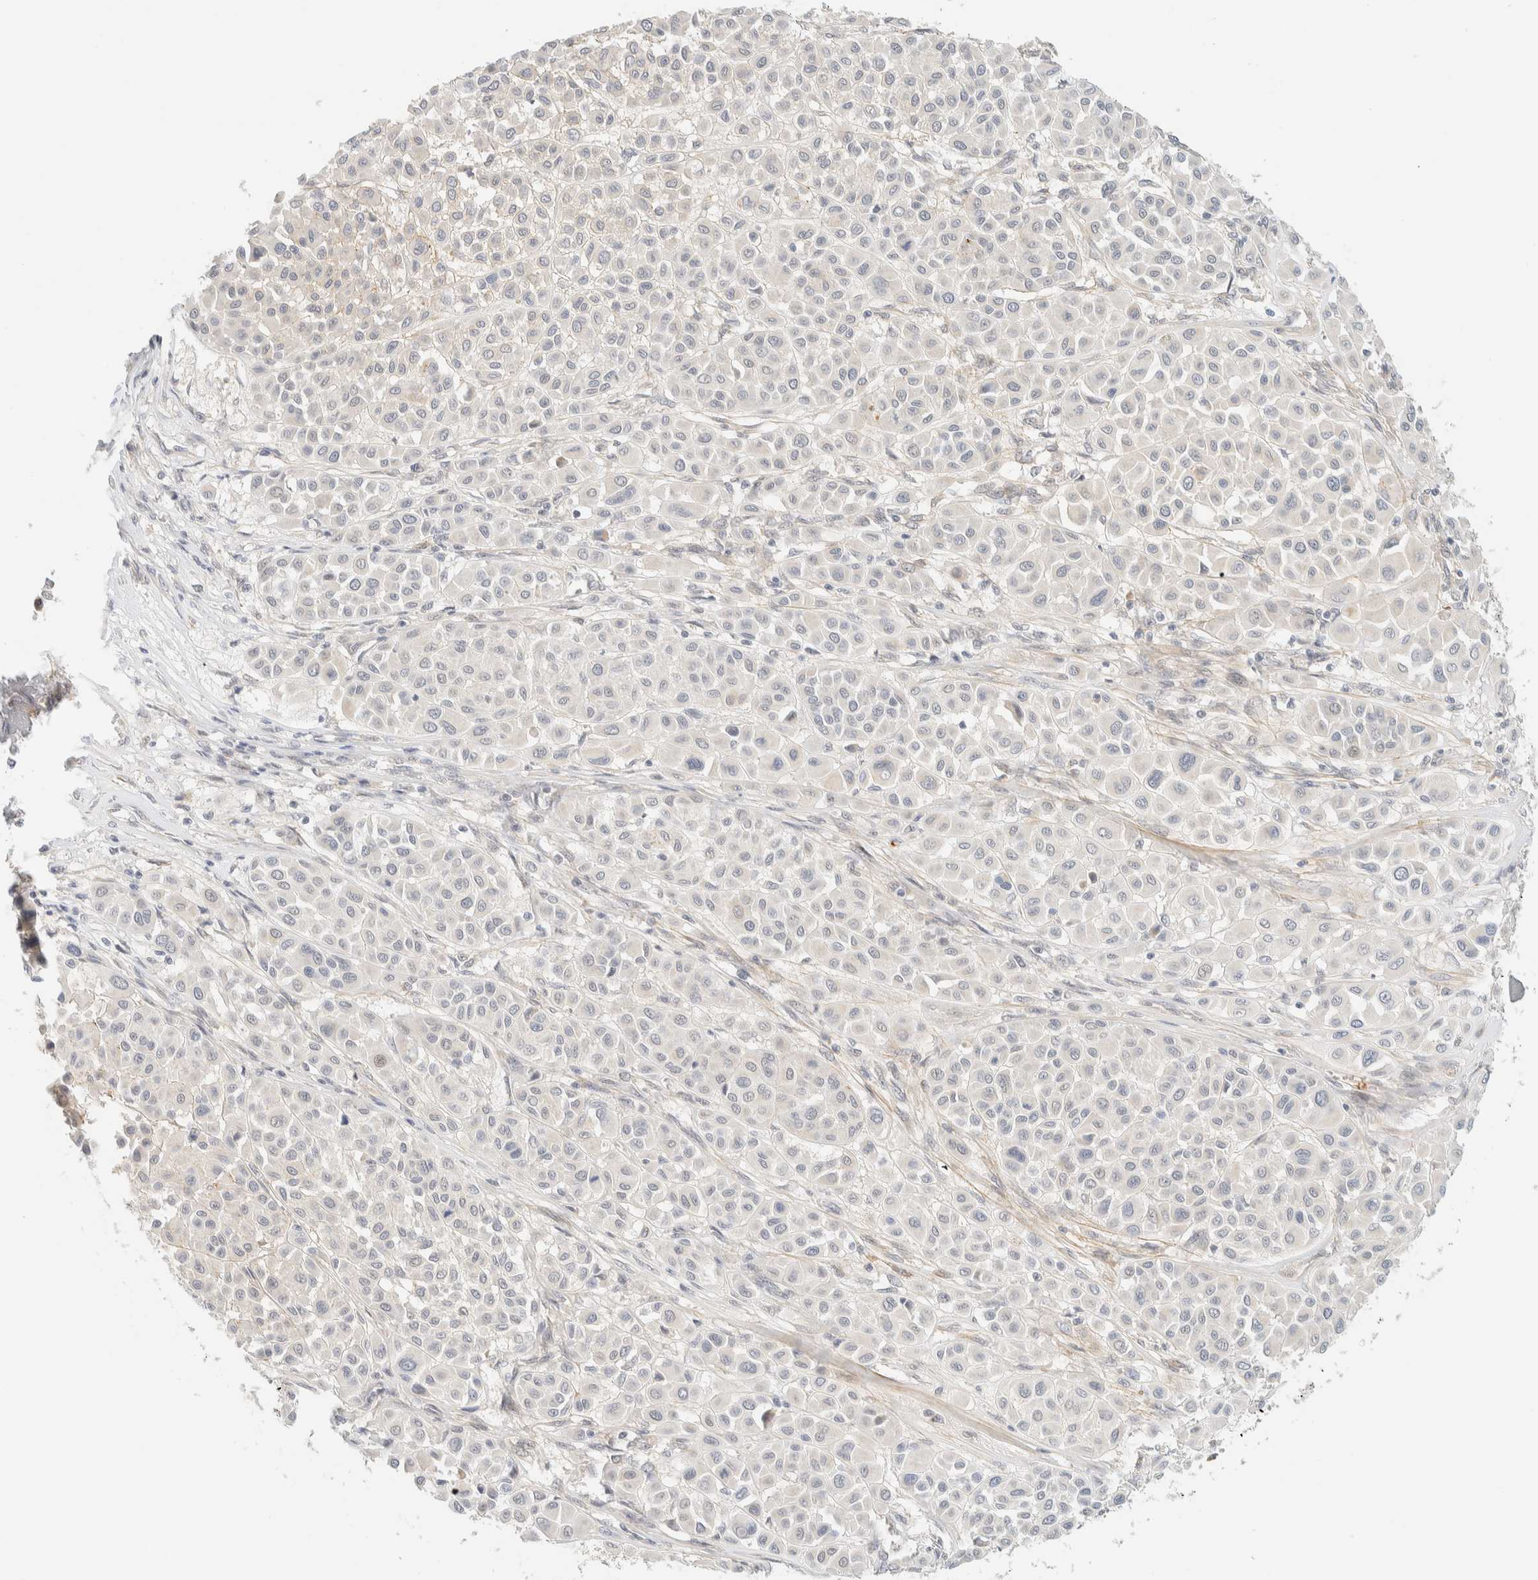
{"staining": {"intensity": "negative", "quantity": "none", "location": "none"}, "tissue": "melanoma", "cell_type": "Tumor cells", "image_type": "cancer", "snomed": [{"axis": "morphology", "description": "Malignant melanoma, Metastatic site"}, {"axis": "topography", "description": "Soft tissue"}], "caption": "This is a micrograph of immunohistochemistry (IHC) staining of malignant melanoma (metastatic site), which shows no staining in tumor cells.", "gene": "TNK1", "patient": {"sex": "male", "age": 41}}